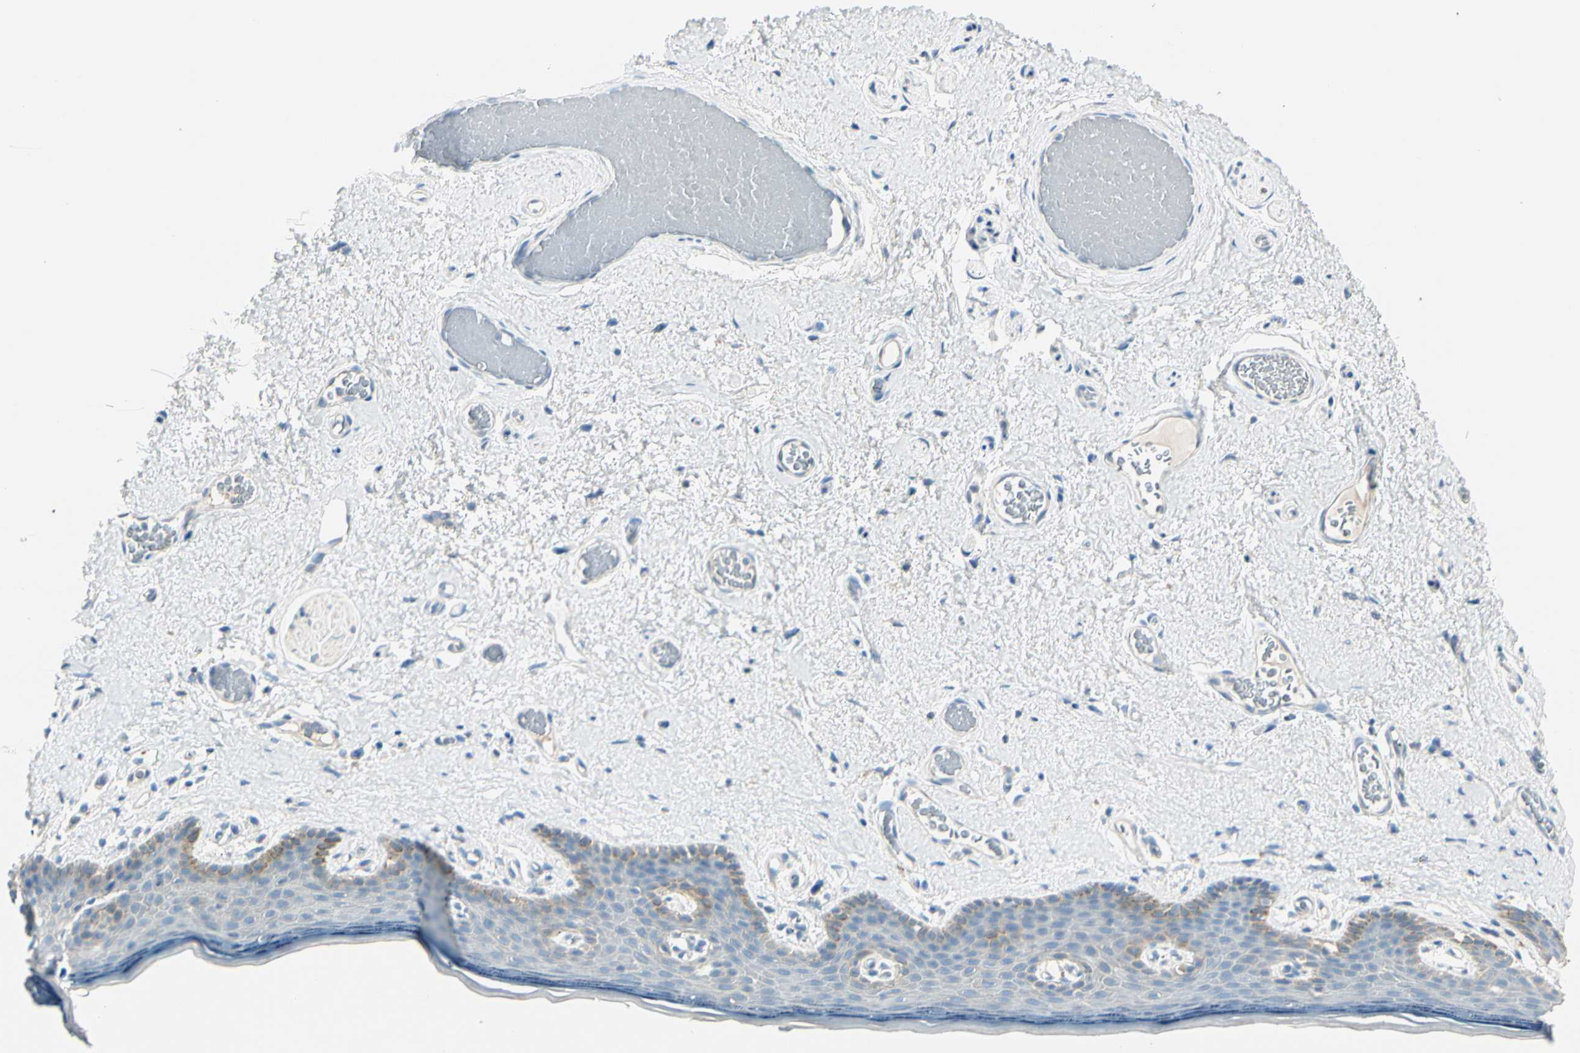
{"staining": {"intensity": "moderate", "quantity": "<25%", "location": "cytoplasmic/membranous"}, "tissue": "skin", "cell_type": "Epidermal cells", "image_type": "normal", "snomed": [{"axis": "morphology", "description": "Normal tissue, NOS"}, {"axis": "topography", "description": "Vulva"}], "caption": "DAB (3,3'-diaminobenzidine) immunohistochemical staining of benign skin displays moderate cytoplasmic/membranous protein expression in approximately <25% of epidermal cells.", "gene": "PEBP1", "patient": {"sex": "female", "age": 54}}